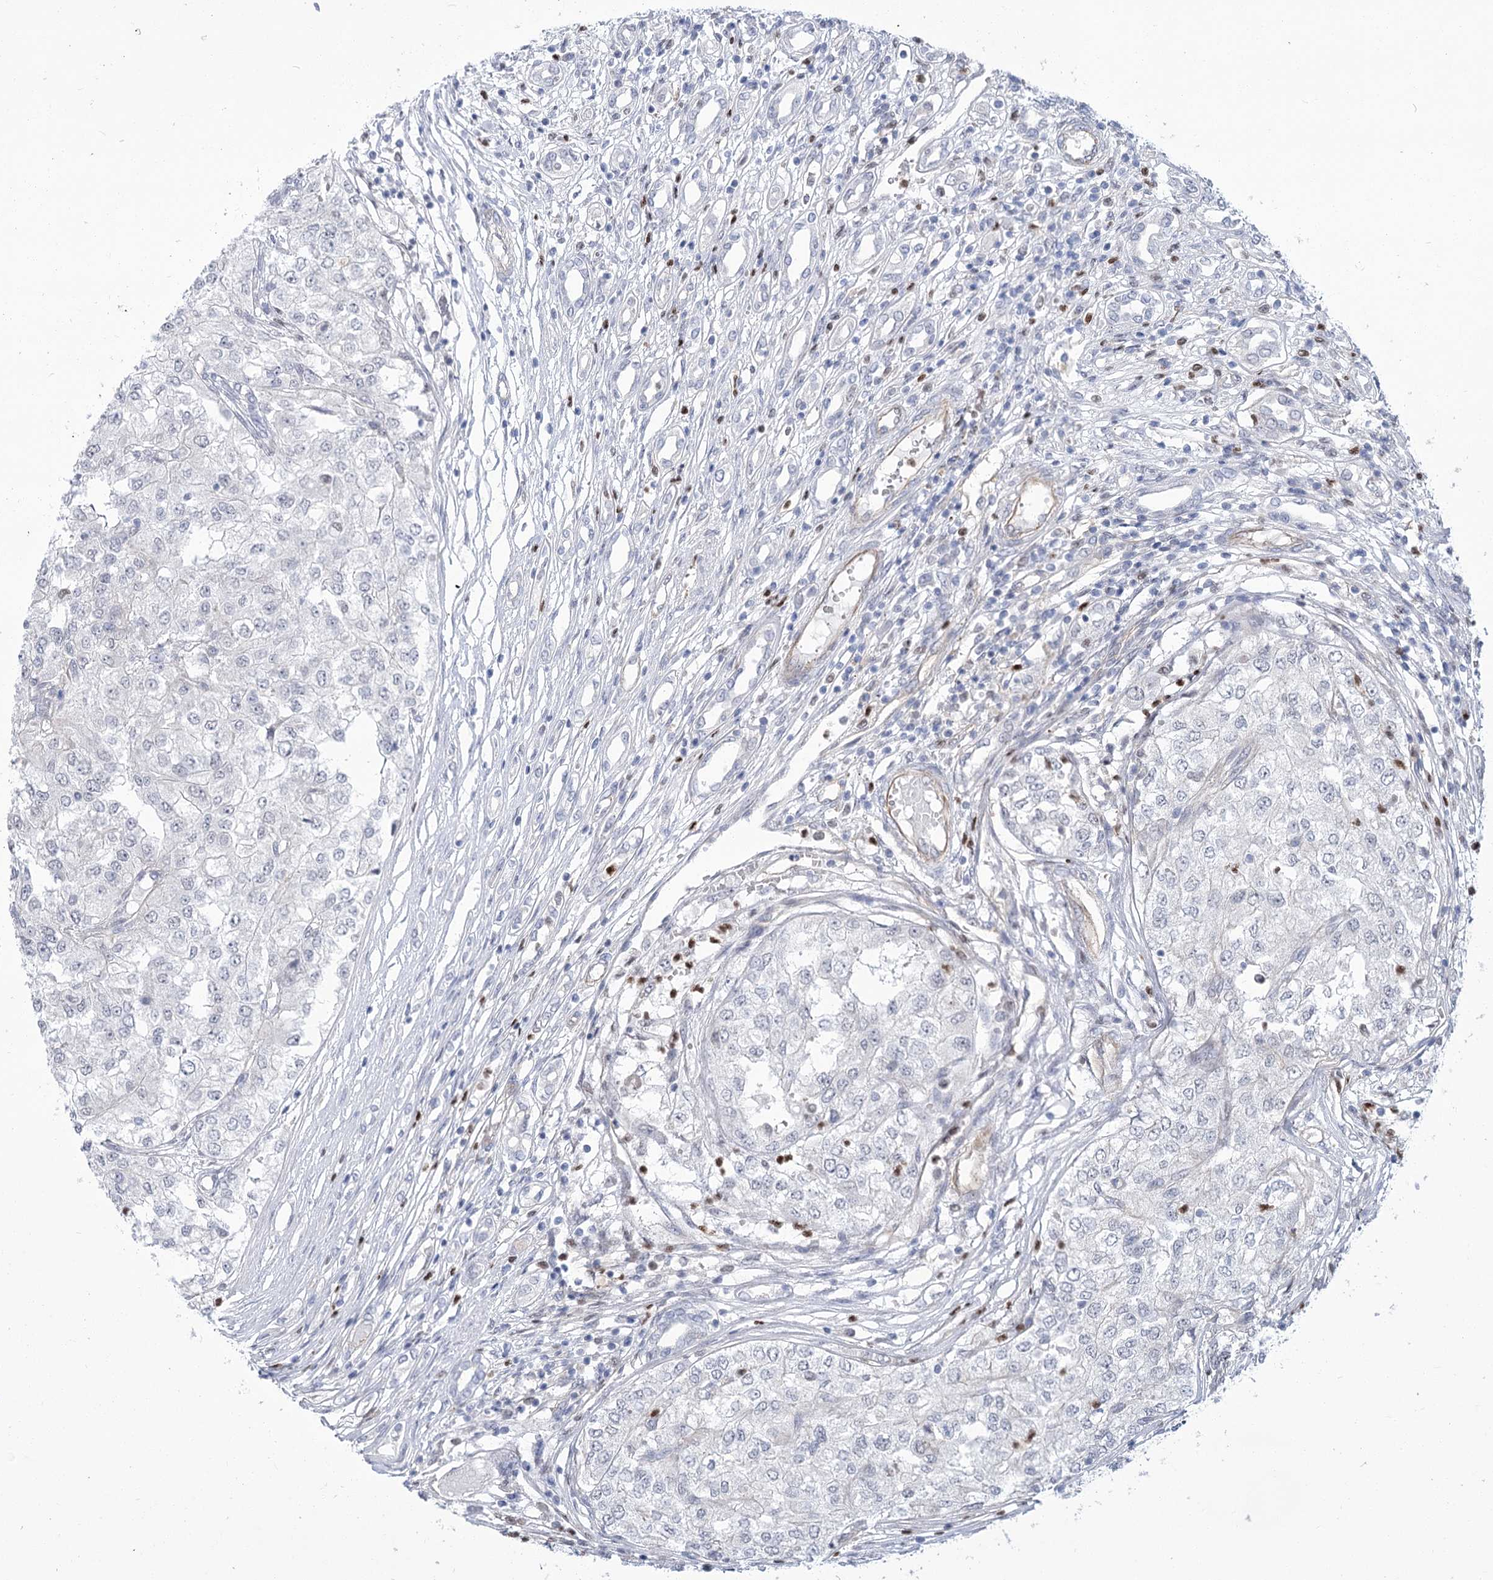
{"staining": {"intensity": "negative", "quantity": "none", "location": "none"}, "tissue": "renal cancer", "cell_type": "Tumor cells", "image_type": "cancer", "snomed": [{"axis": "morphology", "description": "Adenocarcinoma, NOS"}, {"axis": "topography", "description": "Kidney"}], "caption": "Adenocarcinoma (renal) was stained to show a protein in brown. There is no significant staining in tumor cells.", "gene": "THAP6", "patient": {"sex": "female", "age": 54}}